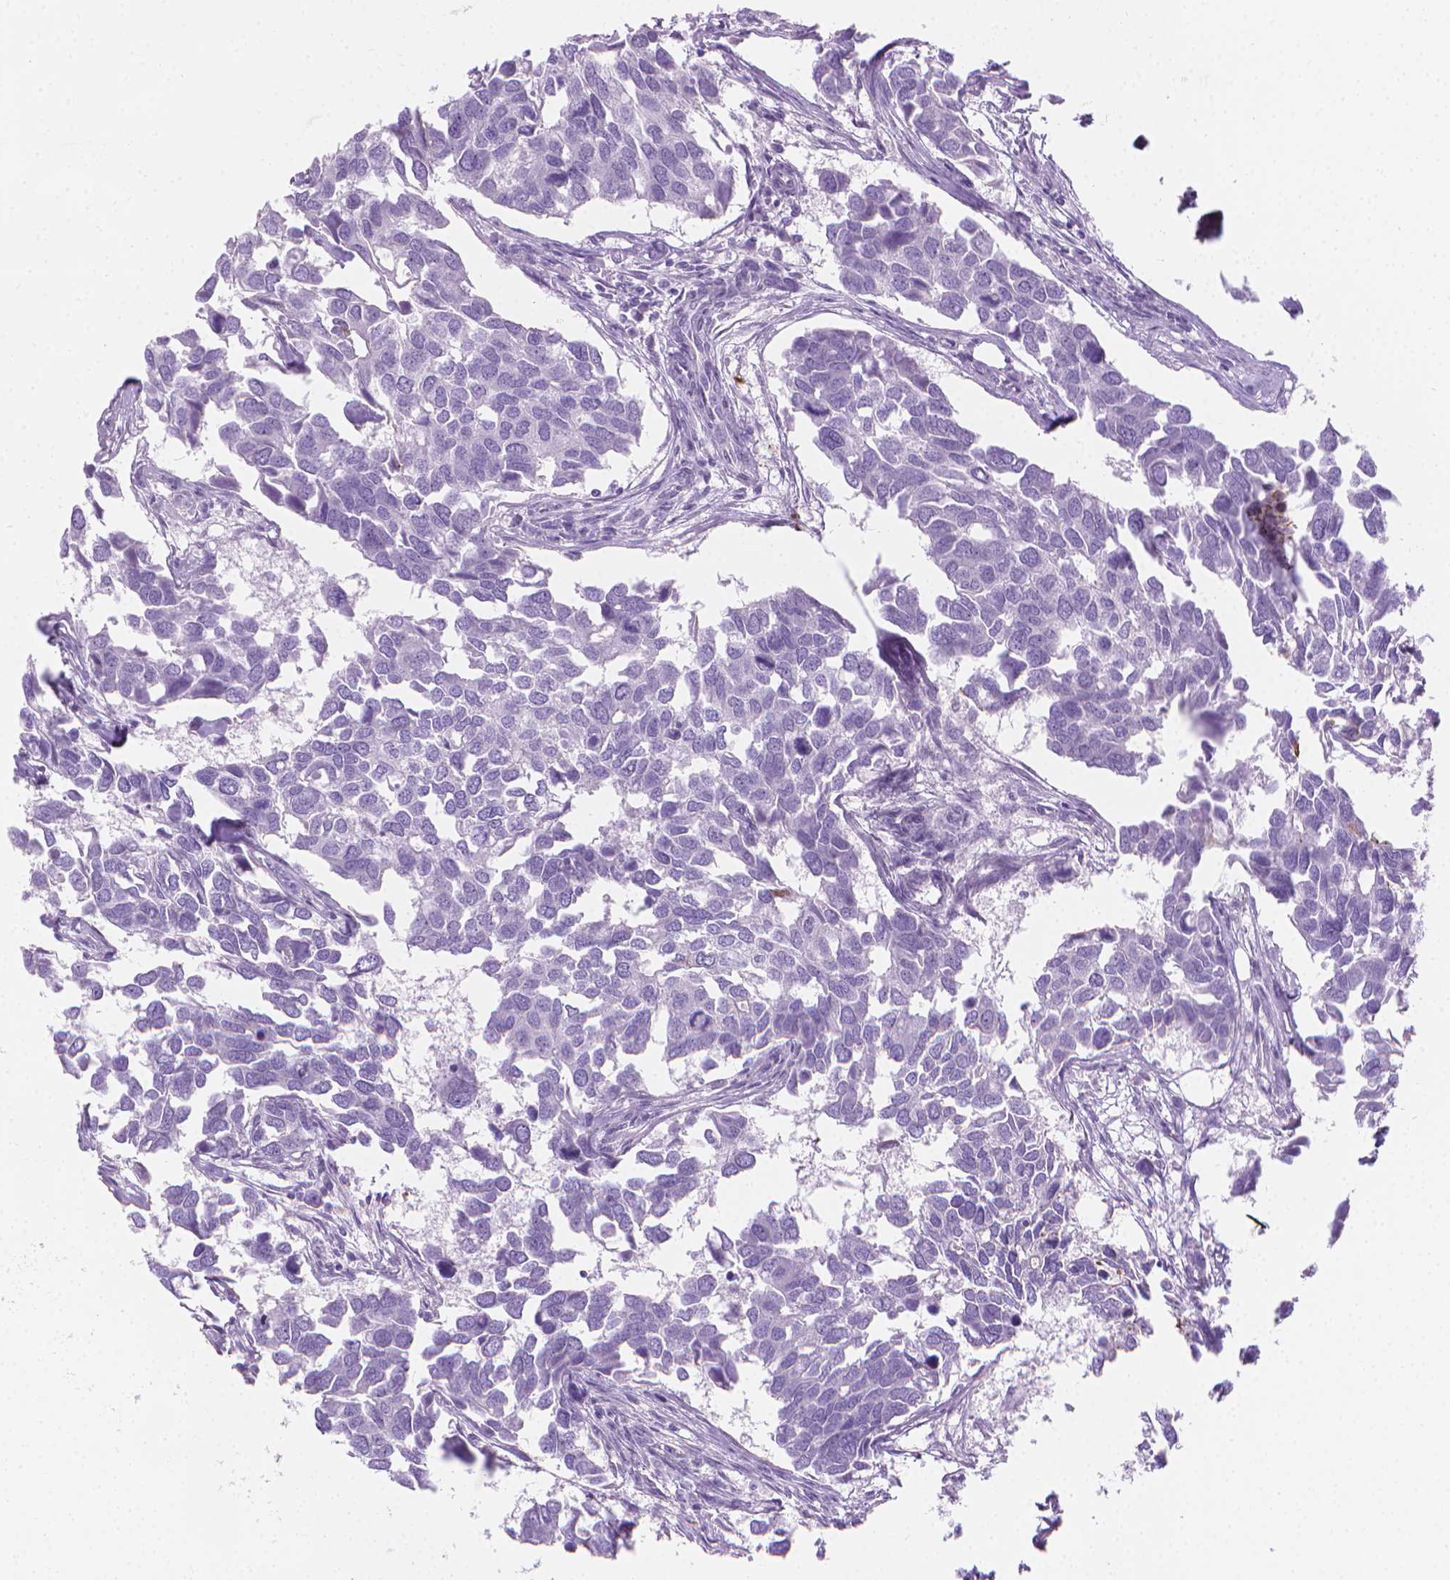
{"staining": {"intensity": "negative", "quantity": "none", "location": "none"}, "tissue": "breast cancer", "cell_type": "Tumor cells", "image_type": "cancer", "snomed": [{"axis": "morphology", "description": "Duct carcinoma"}, {"axis": "topography", "description": "Breast"}], "caption": "Human breast intraductal carcinoma stained for a protein using immunohistochemistry shows no staining in tumor cells.", "gene": "CFAP52", "patient": {"sex": "female", "age": 83}}